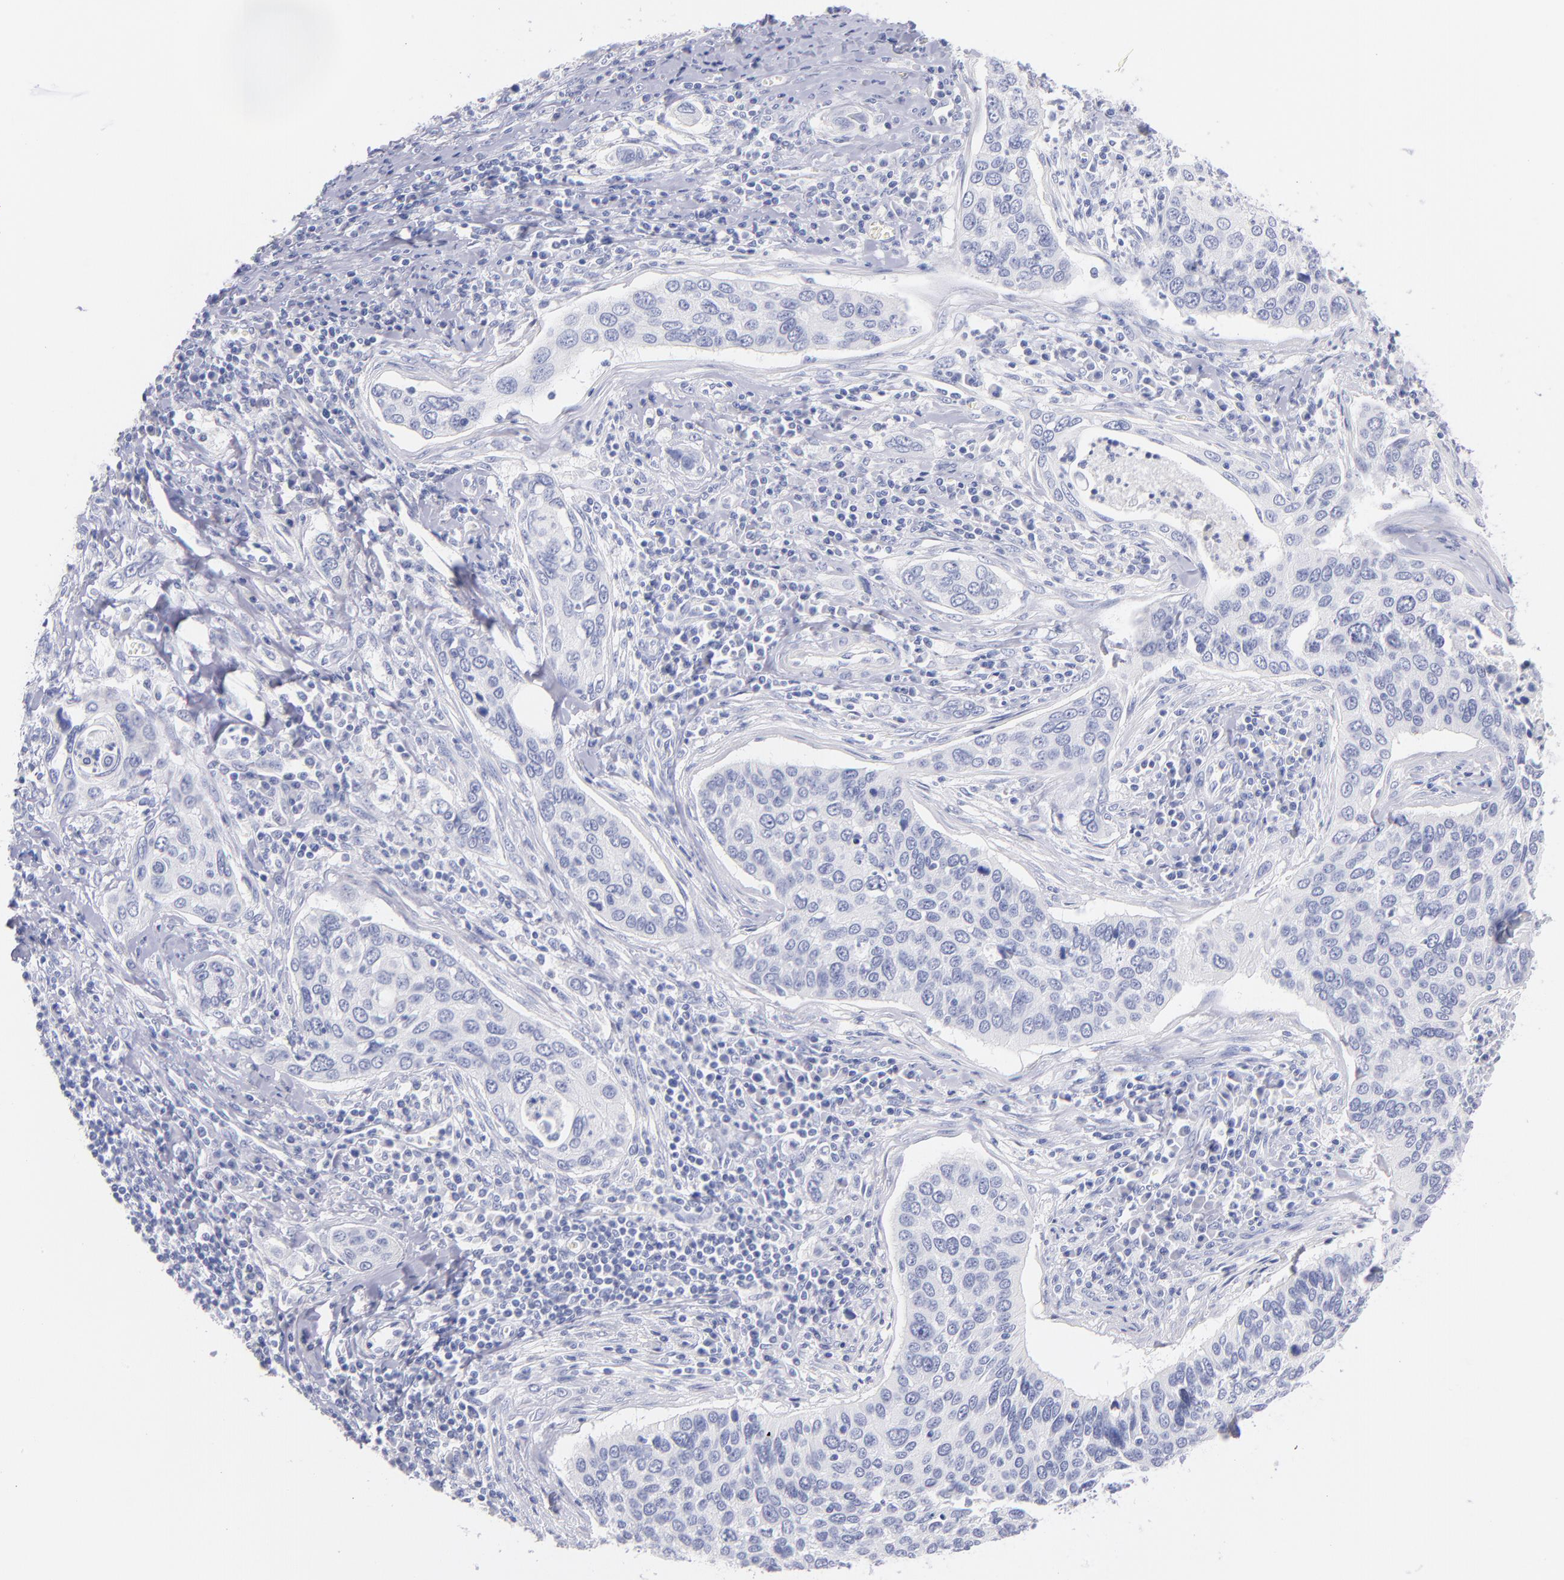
{"staining": {"intensity": "negative", "quantity": "none", "location": "none"}, "tissue": "cervical cancer", "cell_type": "Tumor cells", "image_type": "cancer", "snomed": [{"axis": "morphology", "description": "Squamous cell carcinoma, NOS"}, {"axis": "topography", "description": "Cervix"}], "caption": "This micrograph is of cervical cancer stained with immunohistochemistry (IHC) to label a protein in brown with the nuclei are counter-stained blue. There is no expression in tumor cells. (Immunohistochemistry (ihc), brightfield microscopy, high magnification).", "gene": "SCGN", "patient": {"sex": "female", "age": 53}}